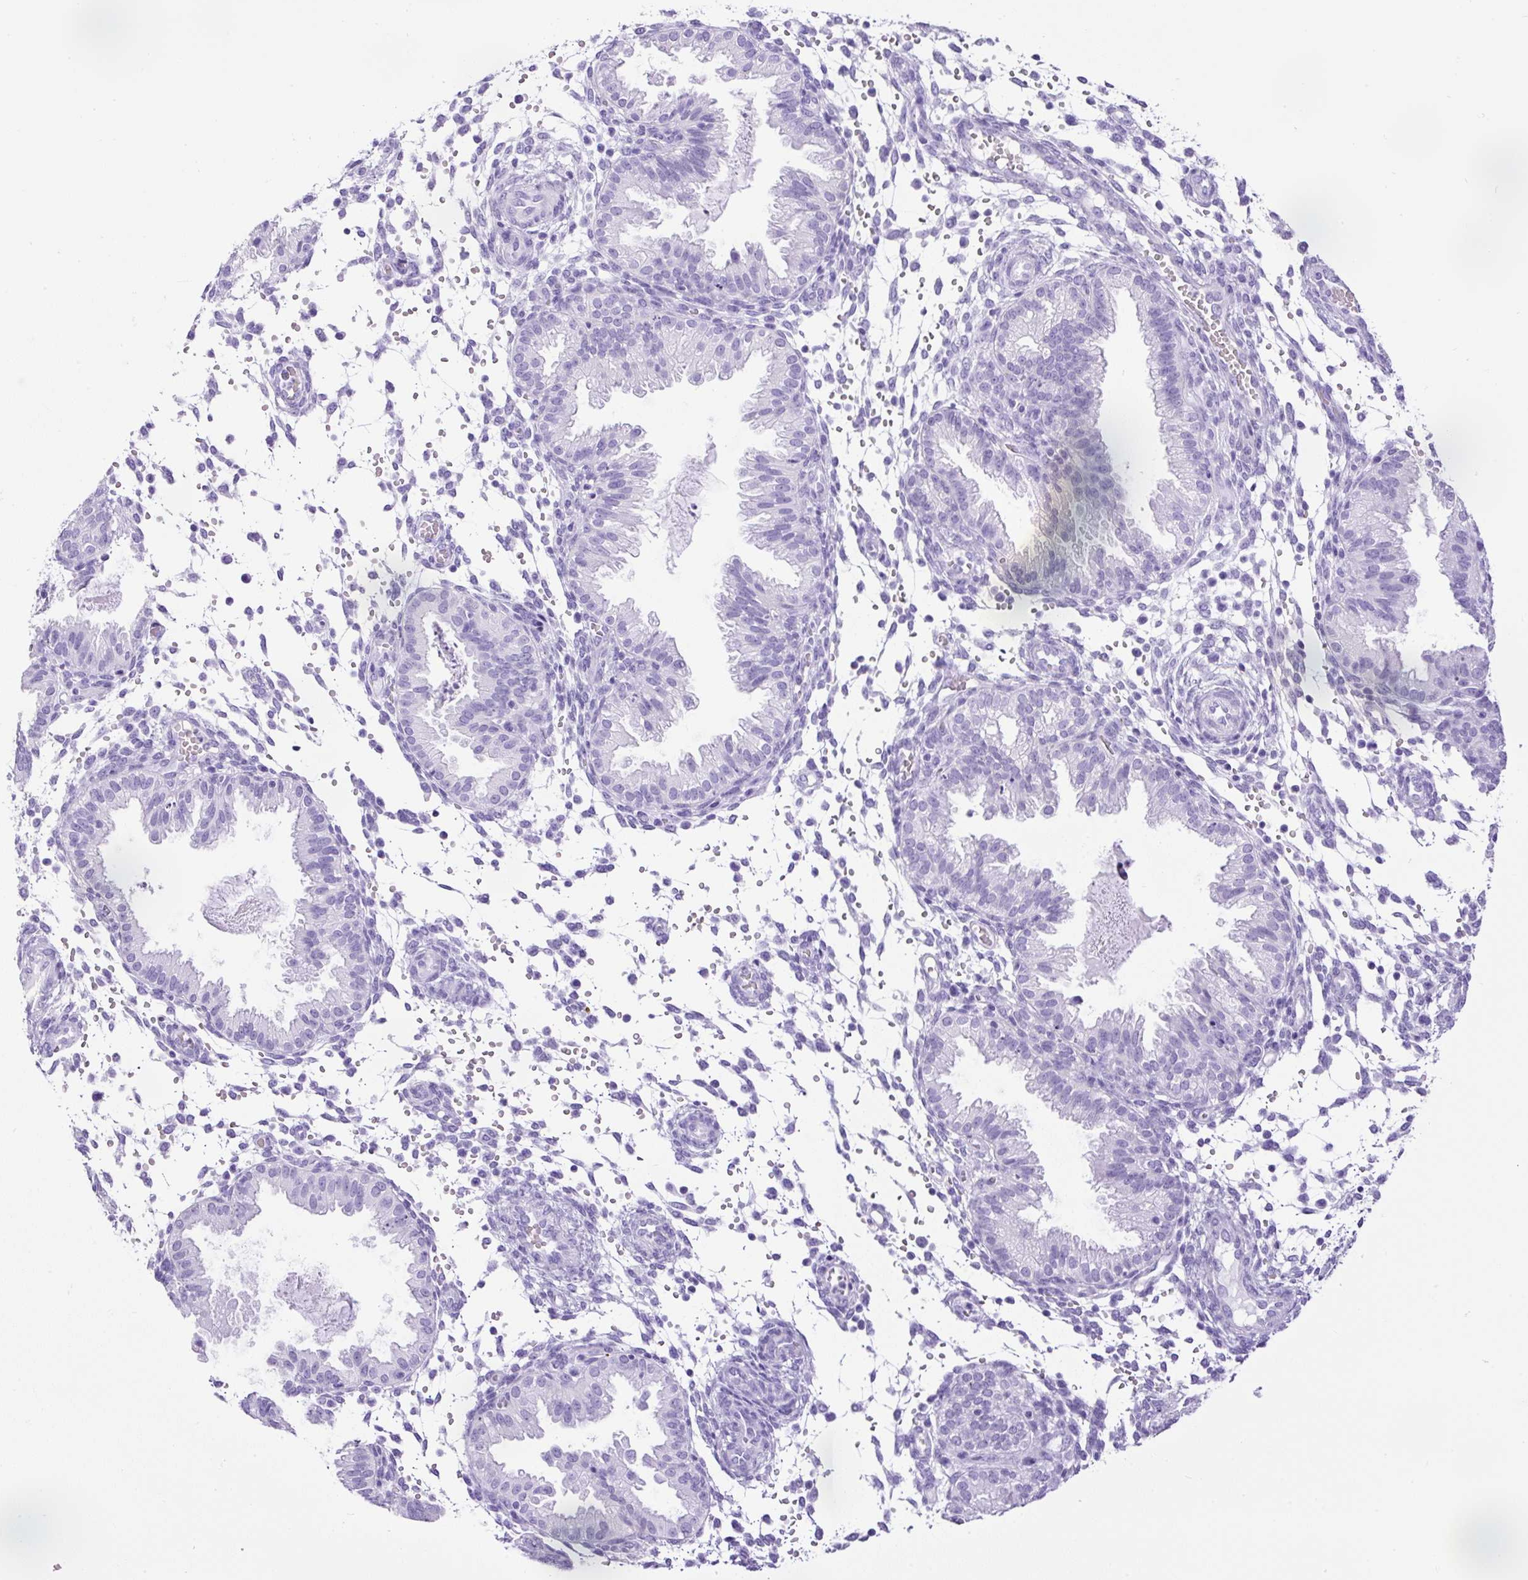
{"staining": {"intensity": "negative", "quantity": "none", "location": "none"}, "tissue": "endometrium", "cell_type": "Cells in endometrial stroma", "image_type": "normal", "snomed": [{"axis": "morphology", "description": "Normal tissue, NOS"}, {"axis": "topography", "description": "Endometrium"}], "caption": "Normal endometrium was stained to show a protein in brown. There is no significant staining in cells in endometrial stroma. (DAB IHC with hematoxylin counter stain).", "gene": "CEL", "patient": {"sex": "female", "age": 33}}